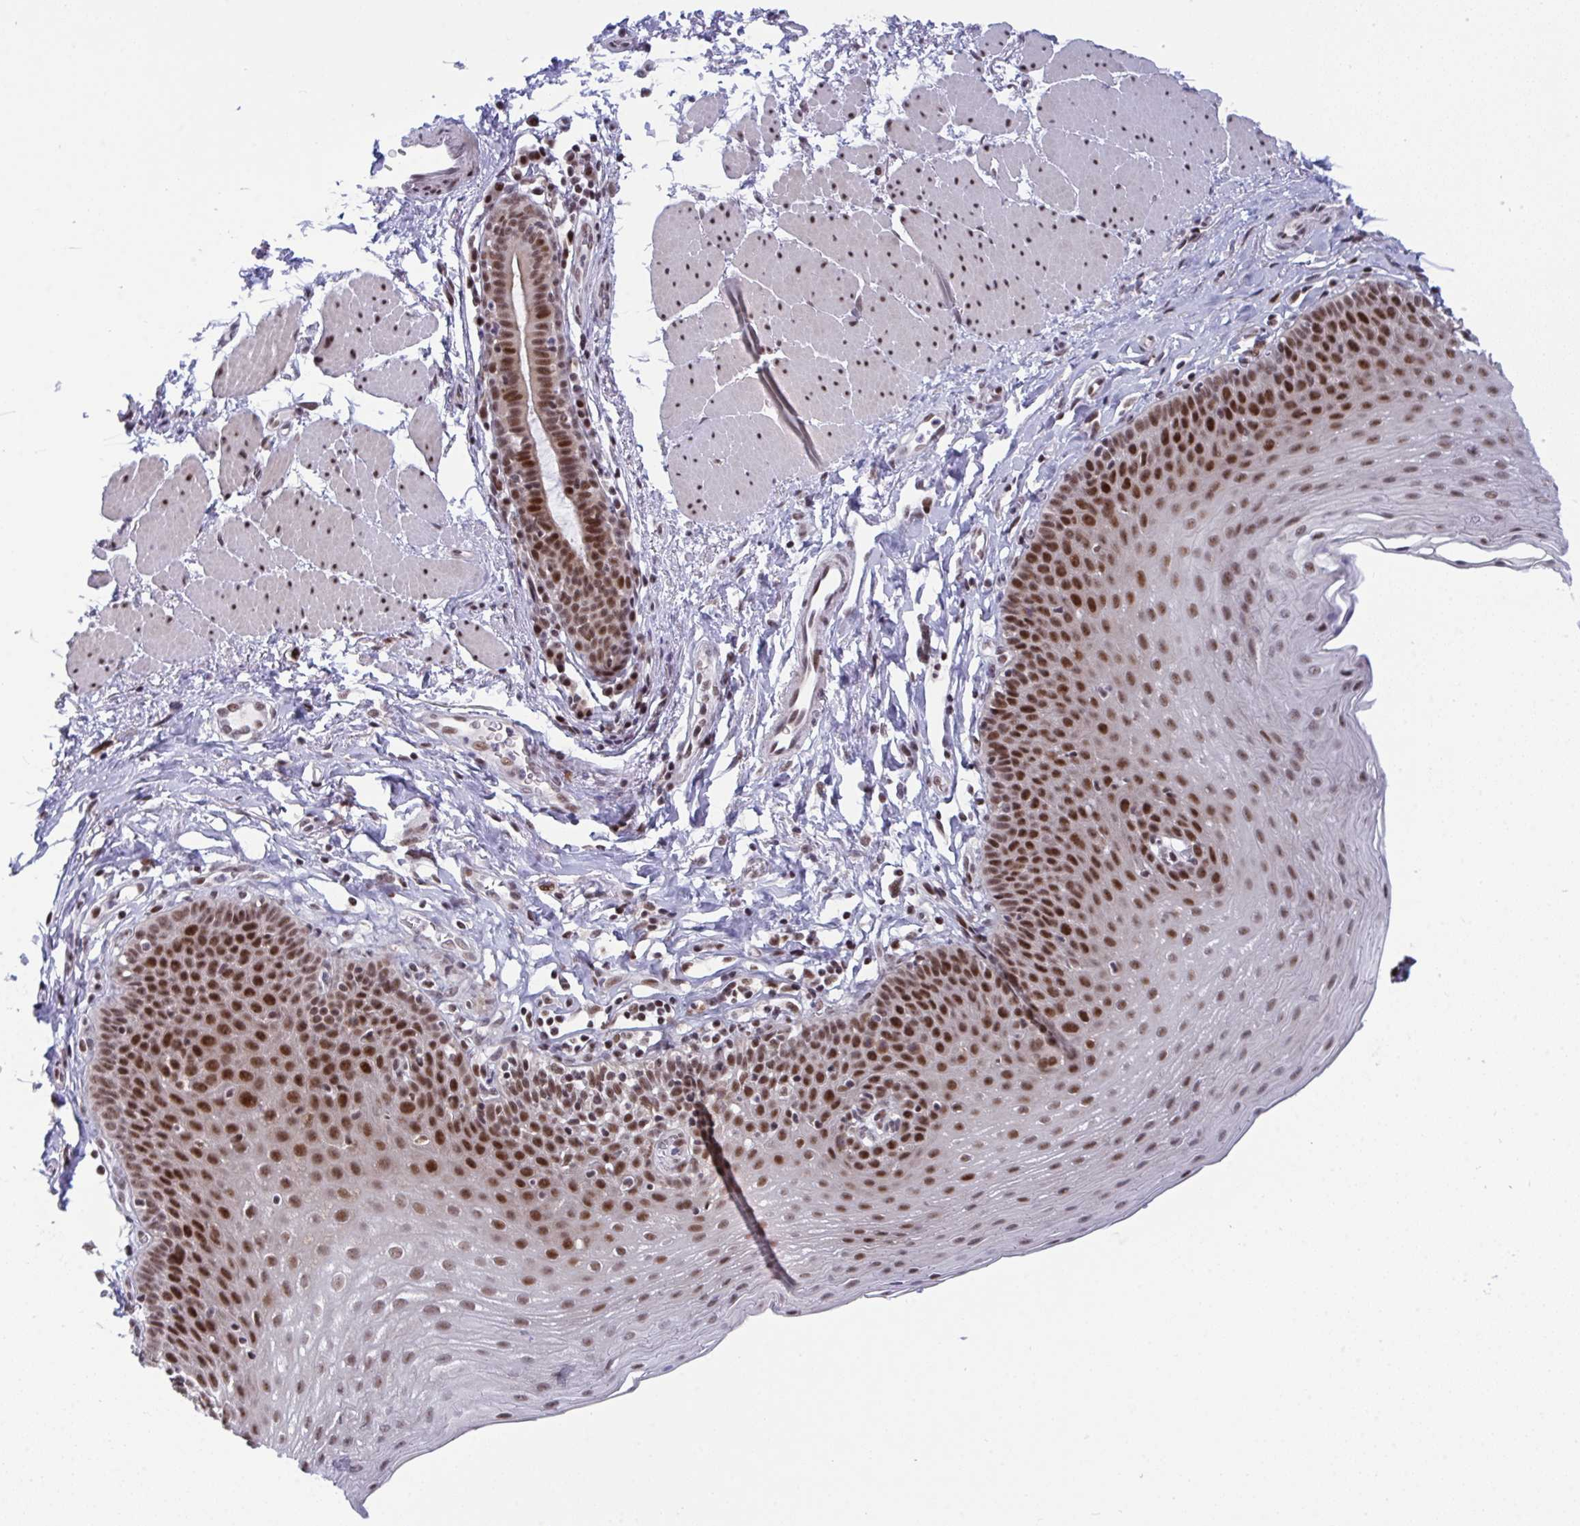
{"staining": {"intensity": "strong", "quantity": ">75%", "location": "nuclear"}, "tissue": "esophagus", "cell_type": "Squamous epithelial cells", "image_type": "normal", "snomed": [{"axis": "morphology", "description": "Normal tissue, NOS"}, {"axis": "topography", "description": "Esophagus"}], "caption": "Protein analysis of benign esophagus reveals strong nuclear staining in about >75% of squamous epithelial cells.", "gene": "WBP11", "patient": {"sex": "female", "age": 81}}